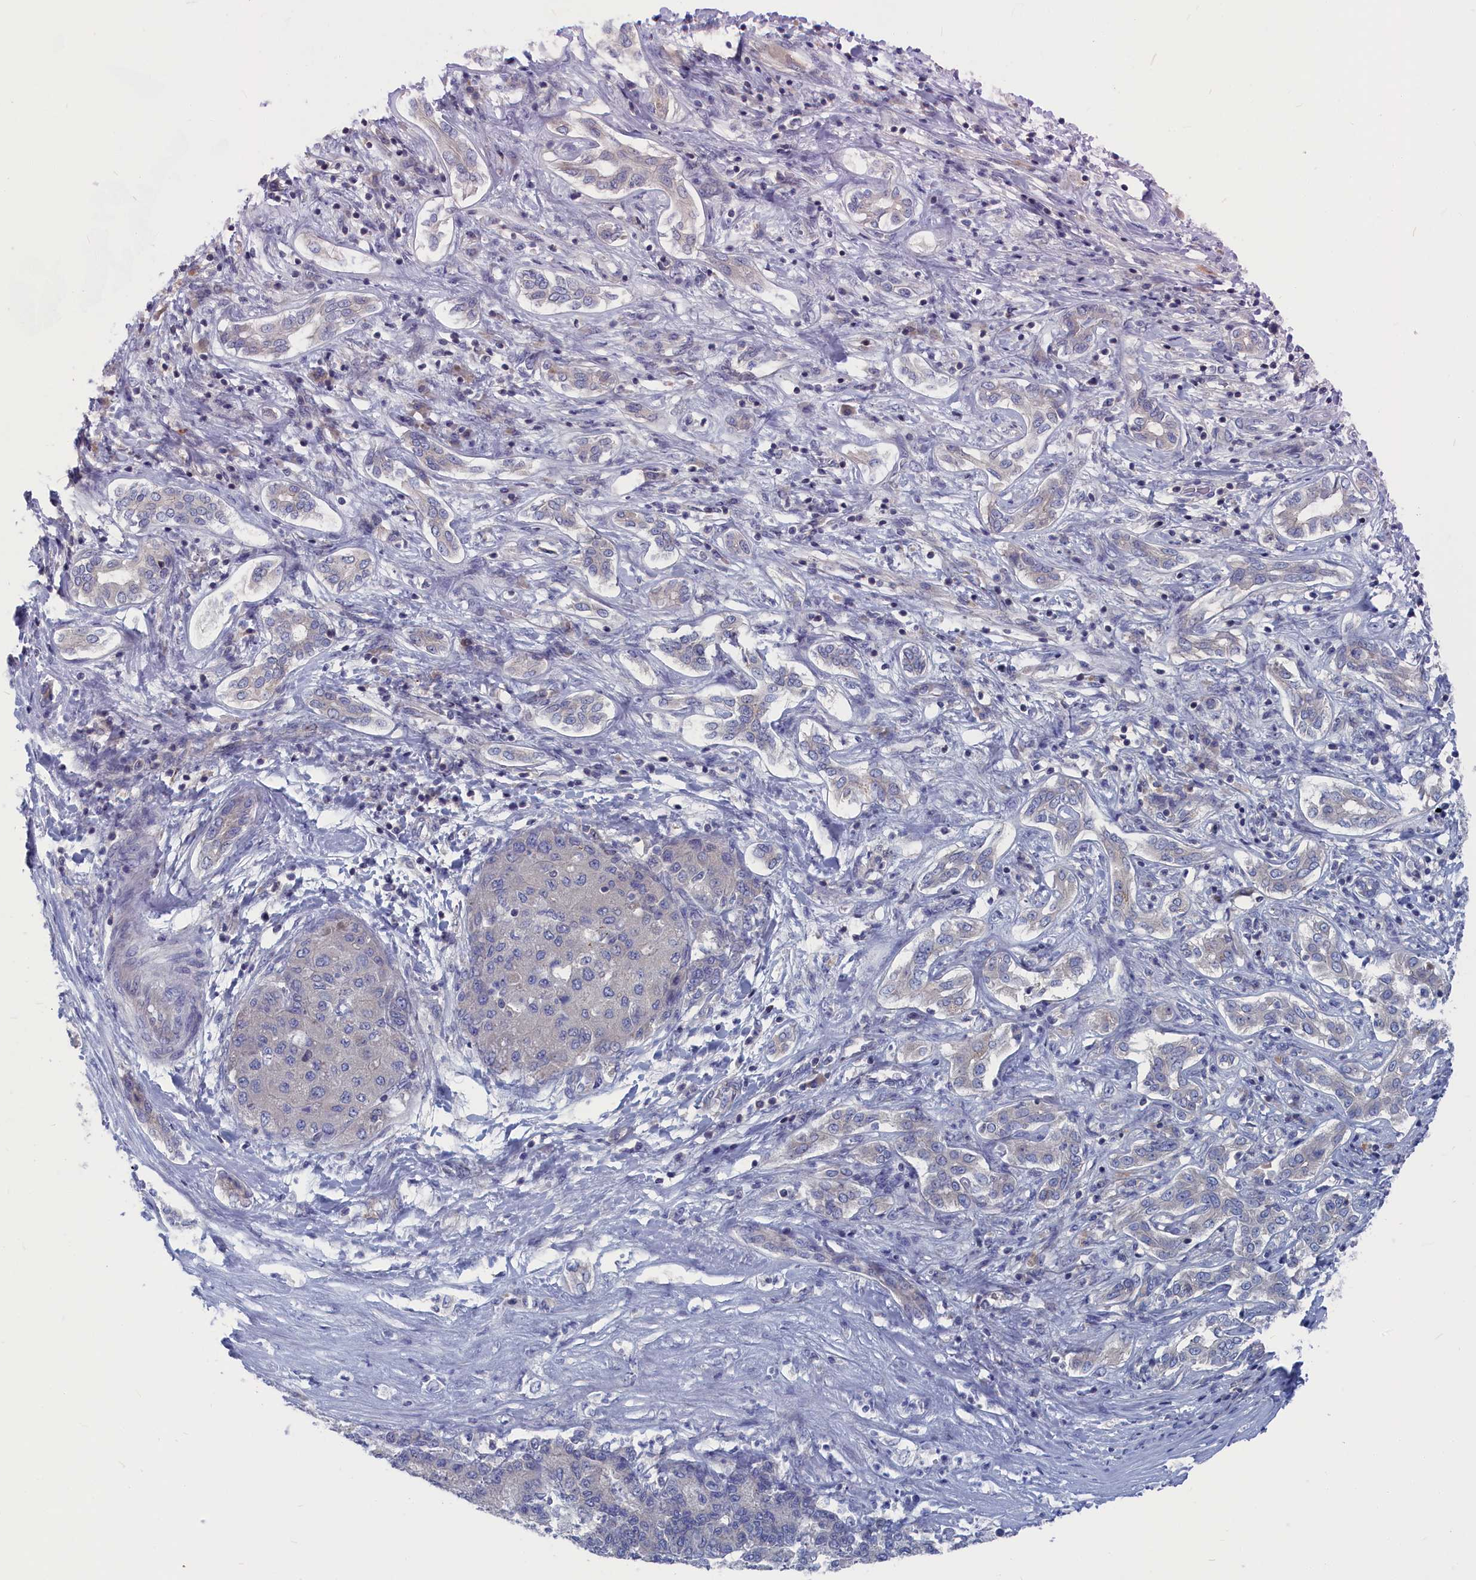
{"staining": {"intensity": "negative", "quantity": "none", "location": "none"}, "tissue": "liver cancer", "cell_type": "Tumor cells", "image_type": "cancer", "snomed": [{"axis": "morphology", "description": "Carcinoma, Hepatocellular, NOS"}, {"axis": "topography", "description": "Liver"}], "caption": "High power microscopy histopathology image of an immunohistochemistry photomicrograph of hepatocellular carcinoma (liver), revealing no significant positivity in tumor cells.", "gene": "CEND1", "patient": {"sex": "male", "age": 65}}